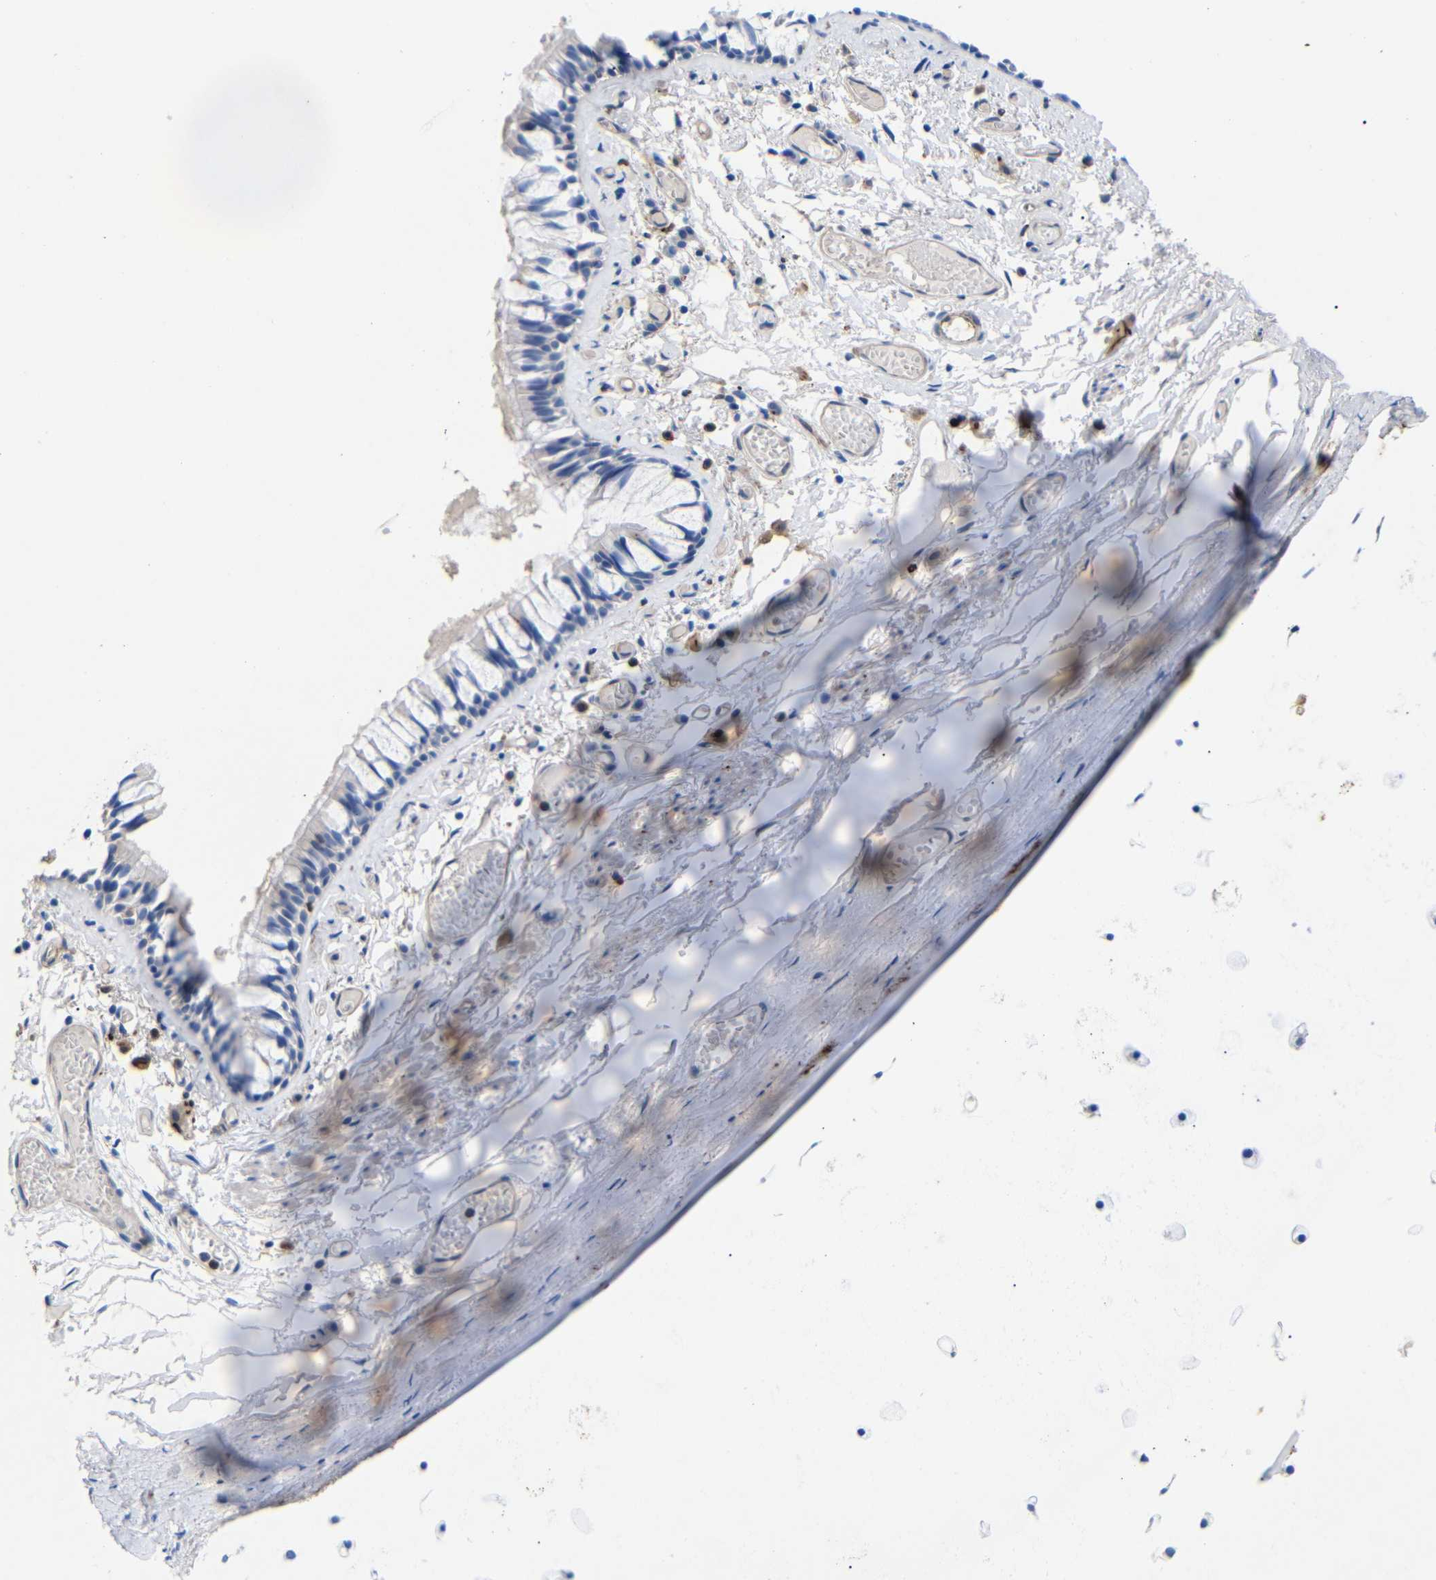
{"staining": {"intensity": "moderate", "quantity": "<25%", "location": "cytoplasmic/membranous"}, "tissue": "bronchus", "cell_type": "Respiratory epithelial cells", "image_type": "normal", "snomed": [{"axis": "morphology", "description": "Normal tissue, NOS"}, {"axis": "morphology", "description": "Inflammation, NOS"}, {"axis": "topography", "description": "Cartilage tissue"}, {"axis": "topography", "description": "Lung"}], "caption": "A brown stain labels moderate cytoplasmic/membranous positivity of a protein in respiratory epithelial cells of unremarkable bronchus. (Brightfield microscopy of DAB IHC at high magnification).", "gene": "SDCBP", "patient": {"sex": "male", "age": 71}}